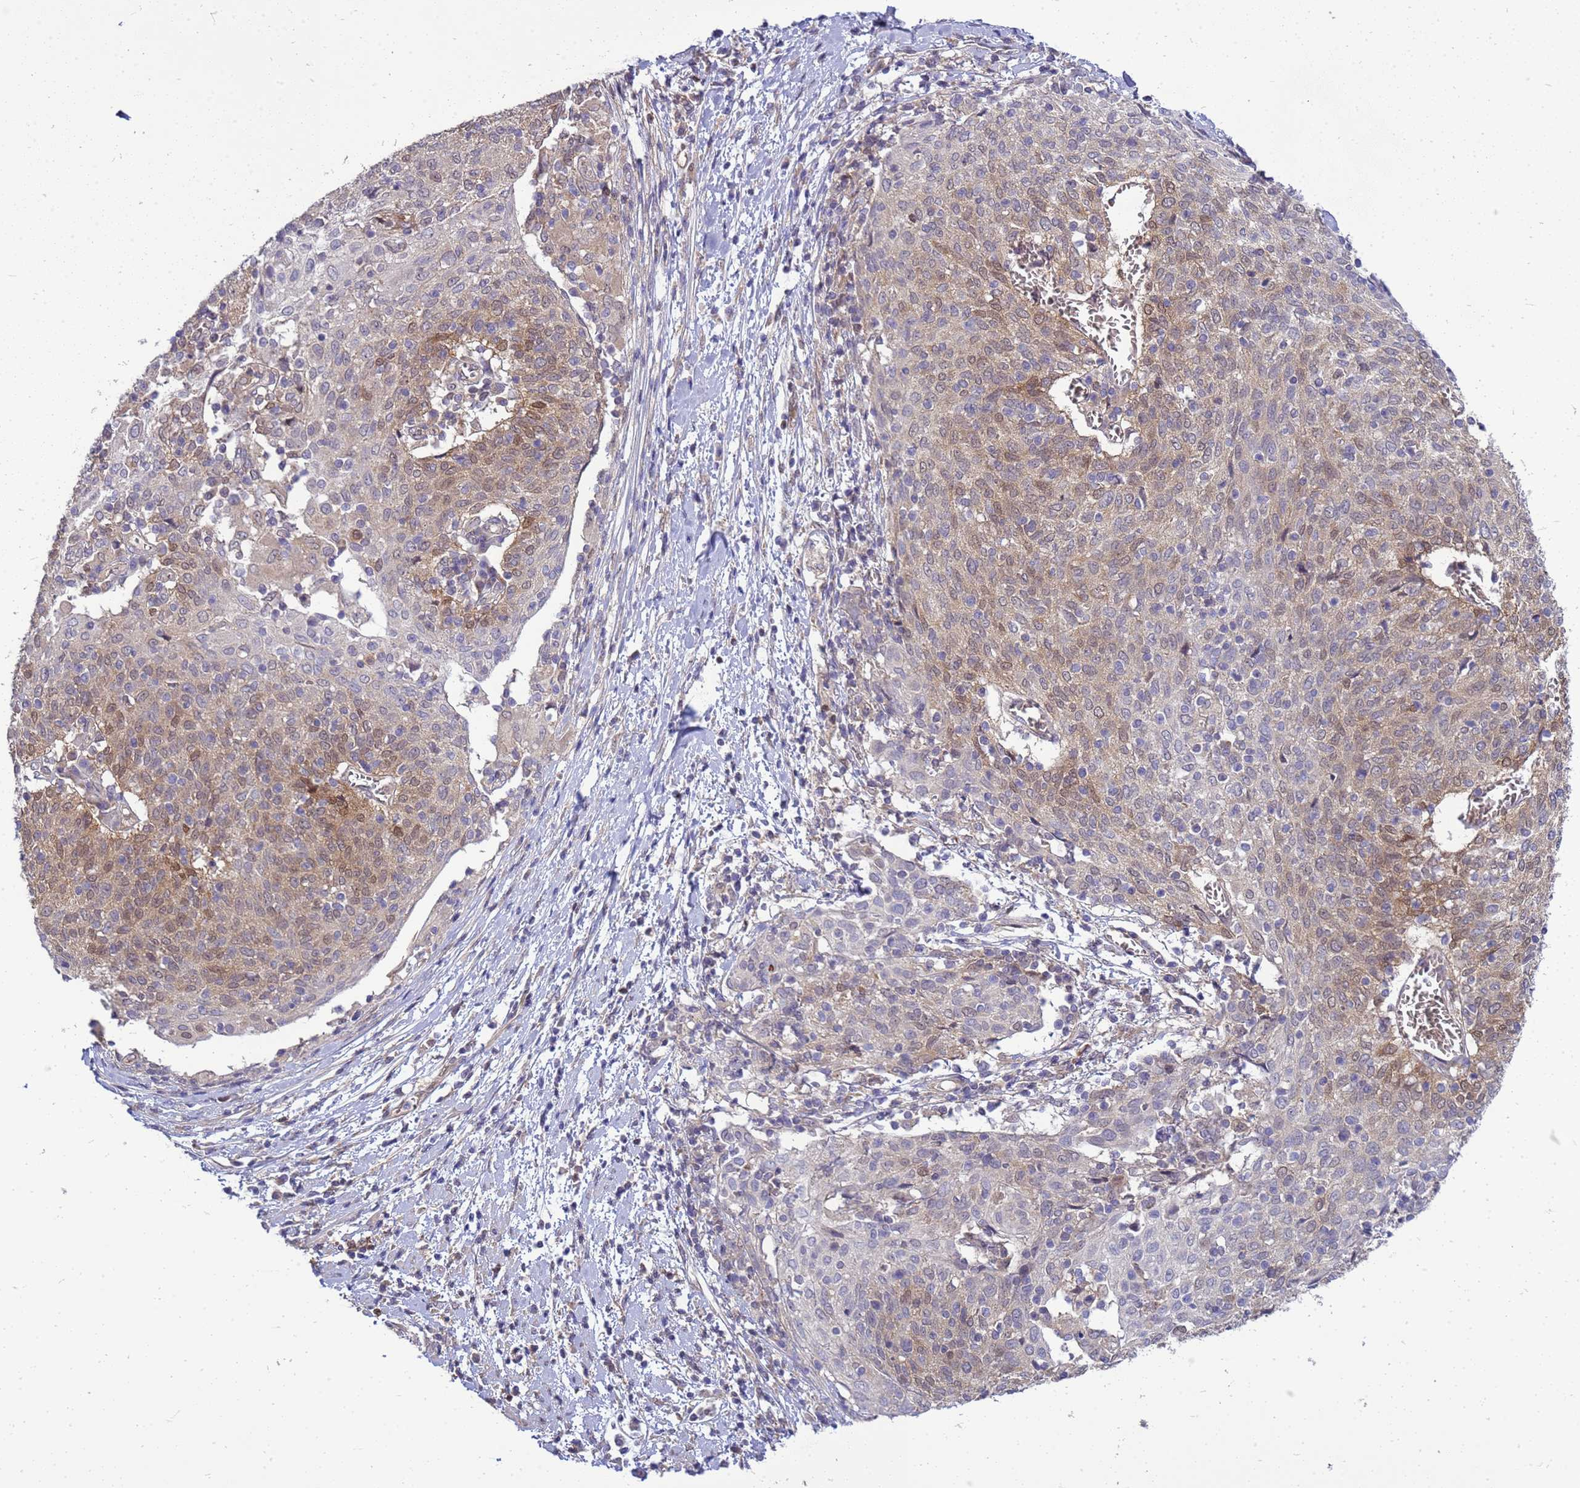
{"staining": {"intensity": "moderate", "quantity": "25%-75%", "location": "cytoplasmic/membranous,nuclear"}, "tissue": "cervical cancer", "cell_type": "Tumor cells", "image_type": "cancer", "snomed": [{"axis": "morphology", "description": "Squamous cell carcinoma, NOS"}, {"axis": "topography", "description": "Cervix"}], "caption": "Cervical cancer tissue demonstrates moderate cytoplasmic/membranous and nuclear staining in approximately 25%-75% of tumor cells, visualized by immunohistochemistry.", "gene": "EIF4EBP3", "patient": {"sex": "female", "age": 52}}